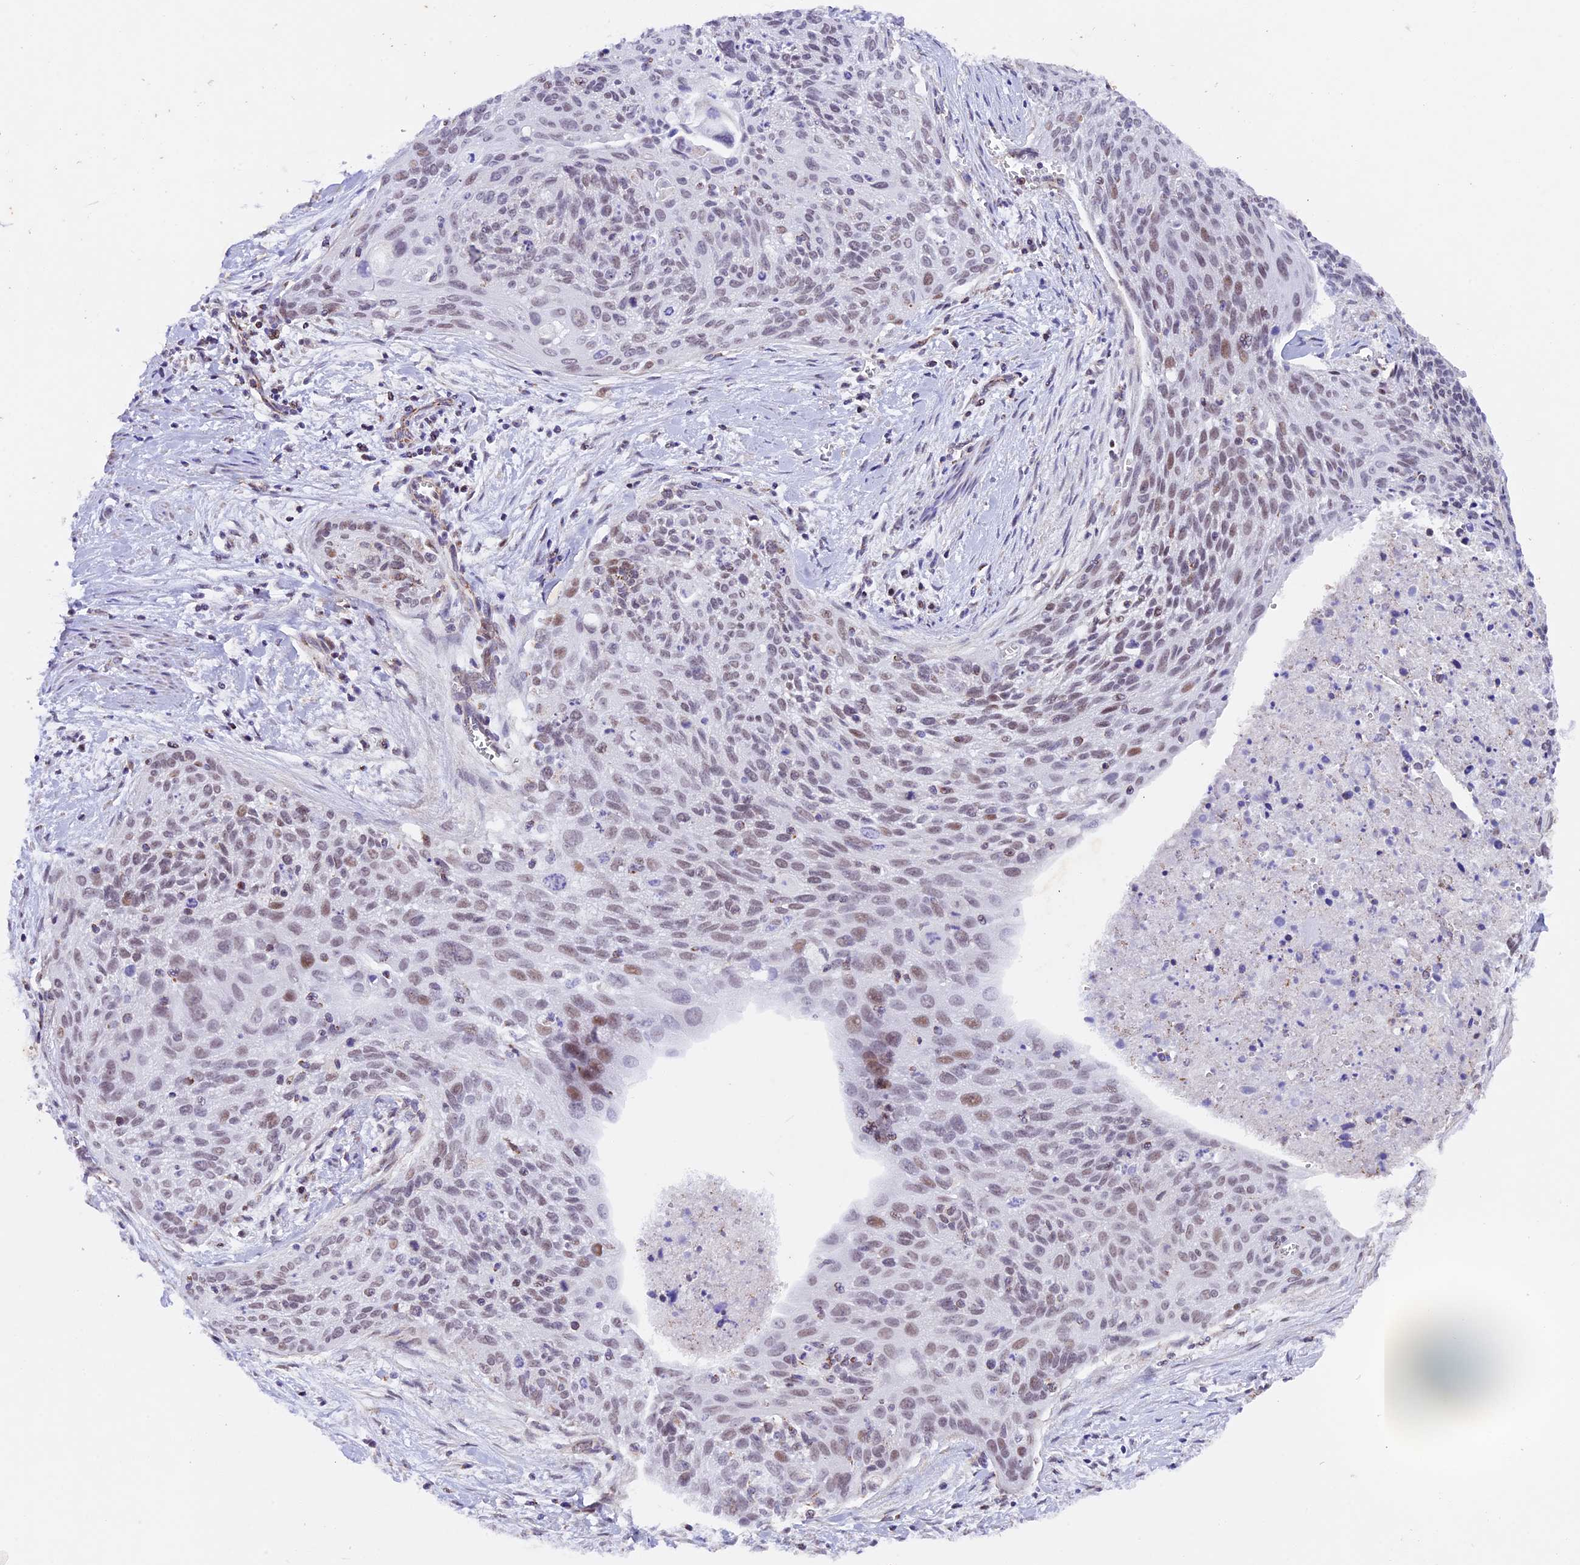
{"staining": {"intensity": "weak", "quantity": "25%-75%", "location": "nuclear"}, "tissue": "cervical cancer", "cell_type": "Tumor cells", "image_type": "cancer", "snomed": [{"axis": "morphology", "description": "Squamous cell carcinoma, NOS"}, {"axis": "topography", "description": "Cervix"}], "caption": "Brown immunohistochemical staining in cervical cancer (squamous cell carcinoma) exhibits weak nuclear positivity in approximately 25%-75% of tumor cells.", "gene": "TFAM", "patient": {"sex": "female", "age": 55}}